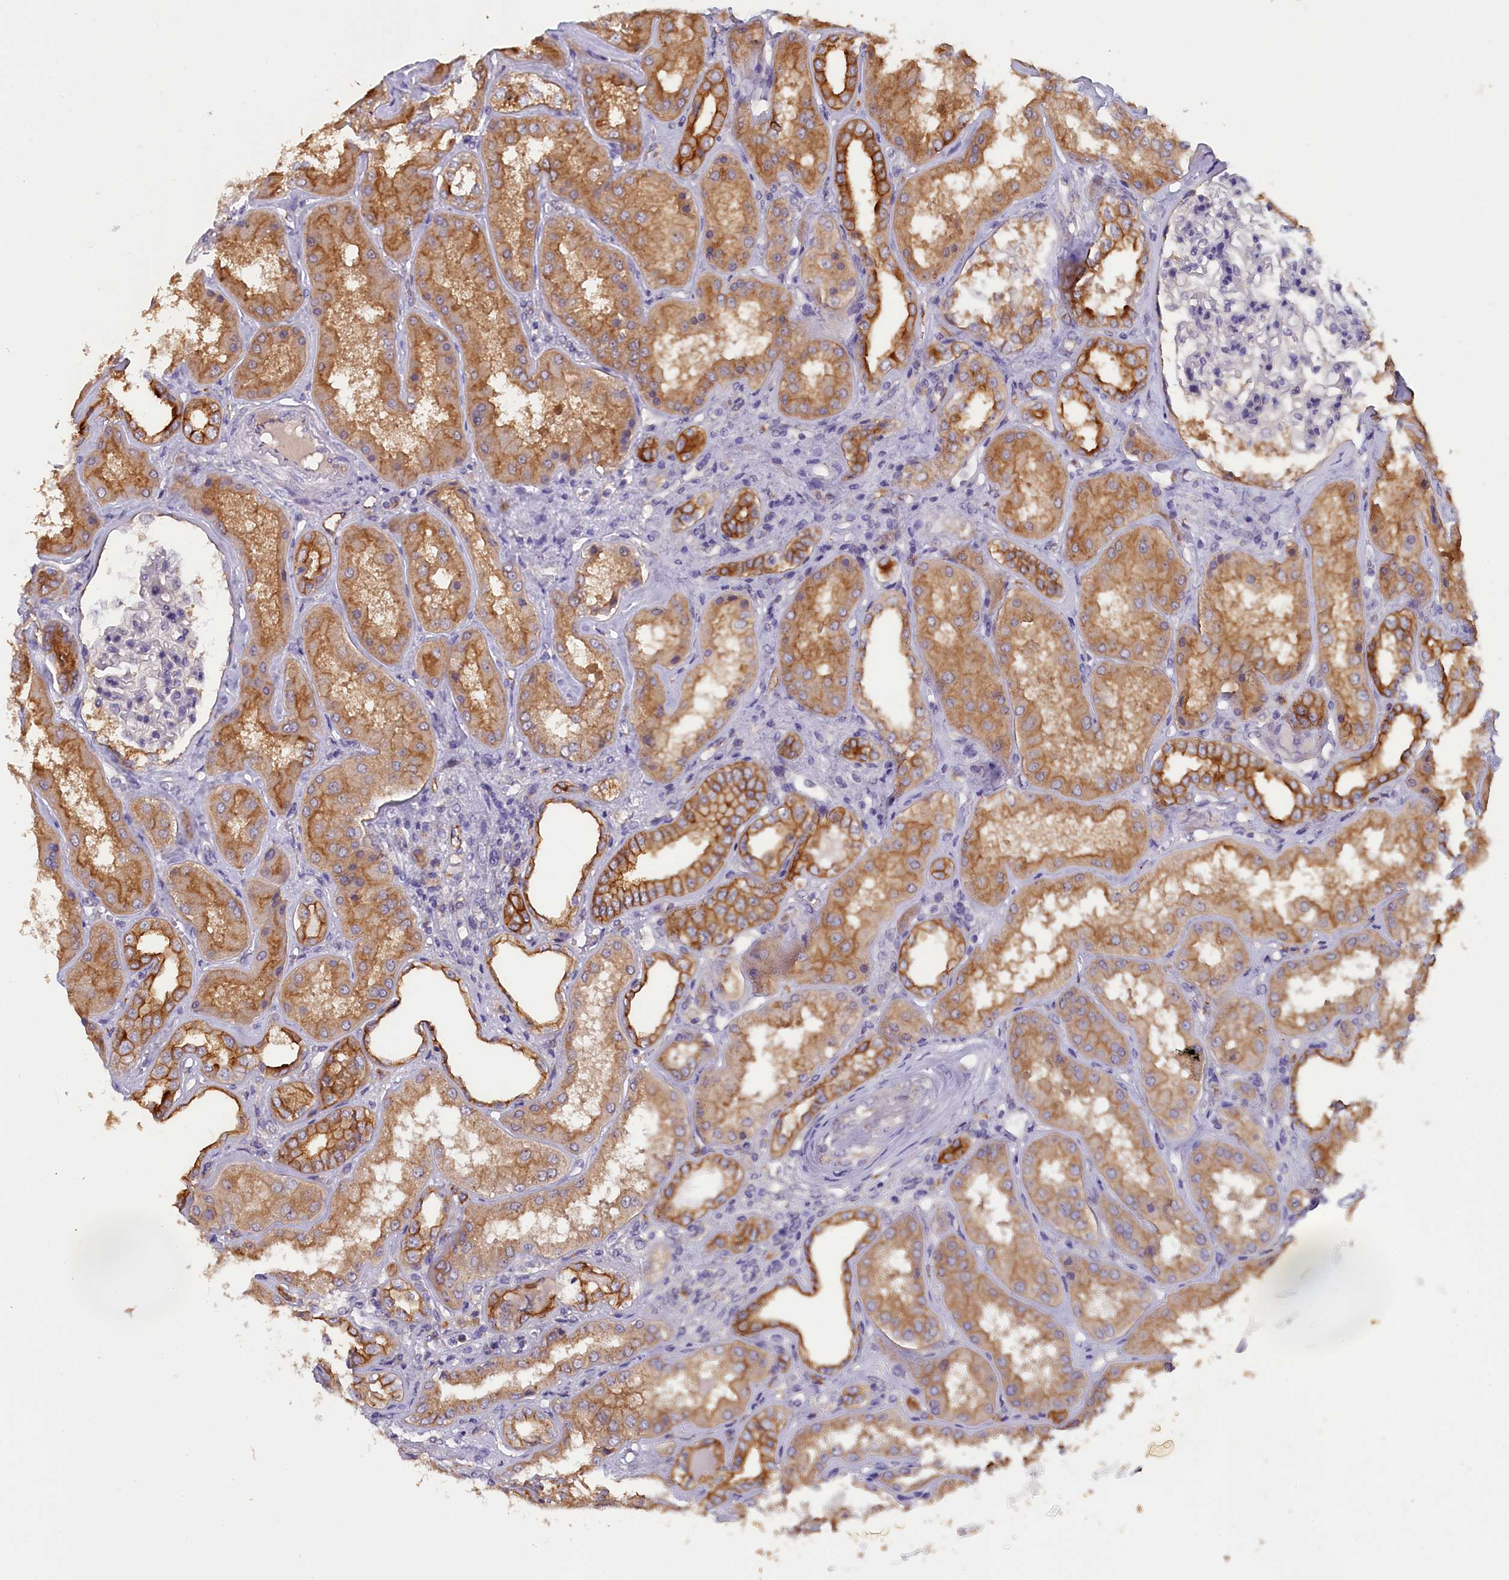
{"staining": {"intensity": "negative", "quantity": "none", "location": "none"}, "tissue": "kidney", "cell_type": "Cells in glomeruli", "image_type": "normal", "snomed": [{"axis": "morphology", "description": "Normal tissue, NOS"}, {"axis": "topography", "description": "Kidney"}], "caption": "DAB (3,3'-diaminobenzidine) immunohistochemical staining of unremarkable kidney reveals no significant staining in cells in glomeruli.", "gene": "COL19A1", "patient": {"sex": "female", "age": 56}}